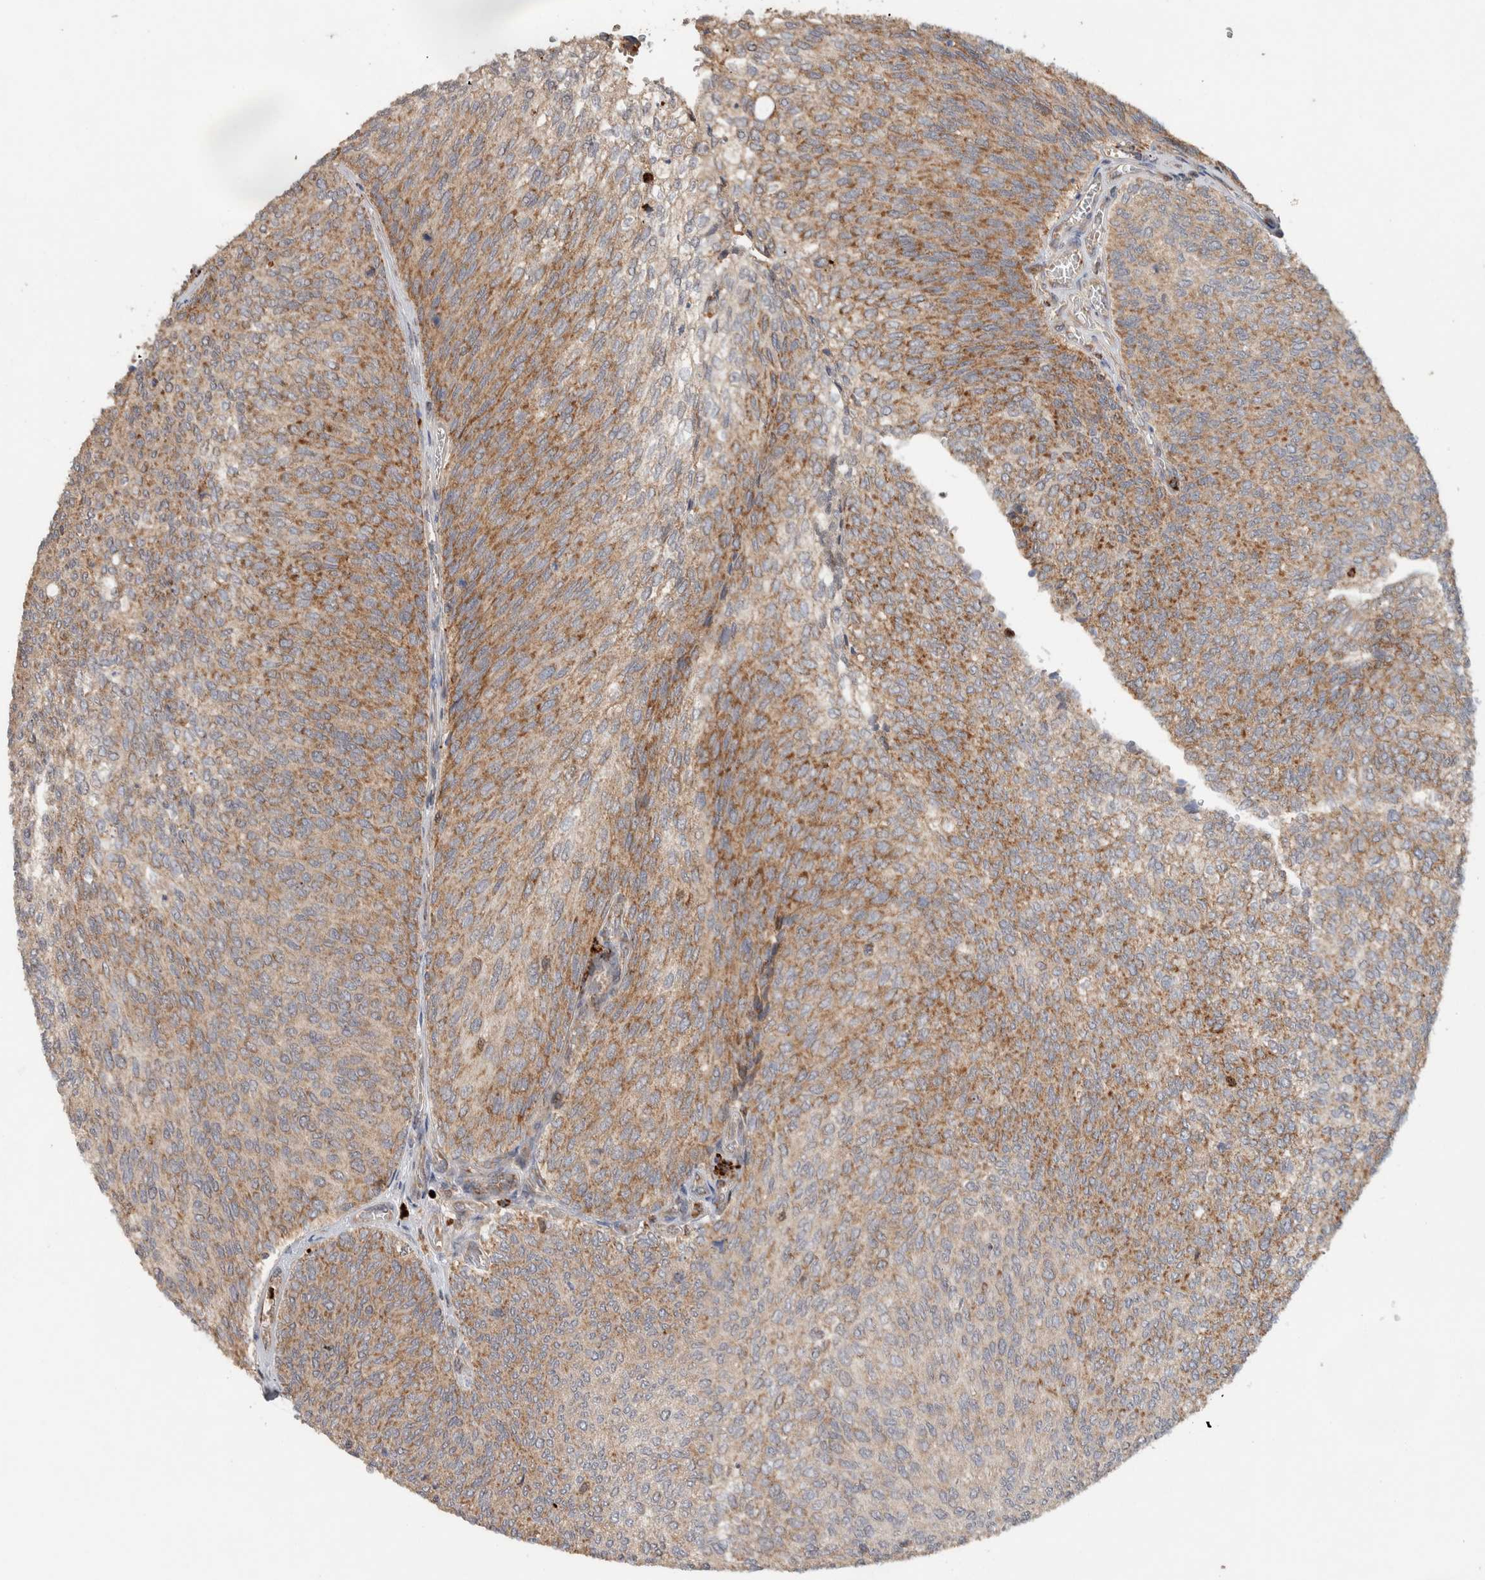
{"staining": {"intensity": "moderate", "quantity": ">75%", "location": "cytoplasmic/membranous"}, "tissue": "urothelial cancer", "cell_type": "Tumor cells", "image_type": "cancer", "snomed": [{"axis": "morphology", "description": "Urothelial carcinoma, Low grade"}, {"axis": "topography", "description": "Urinary bladder"}], "caption": "This is a micrograph of immunohistochemistry staining of low-grade urothelial carcinoma, which shows moderate positivity in the cytoplasmic/membranous of tumor cells.", "gene": "VPS53", "patient": {"sex": "female", "age": 79}}